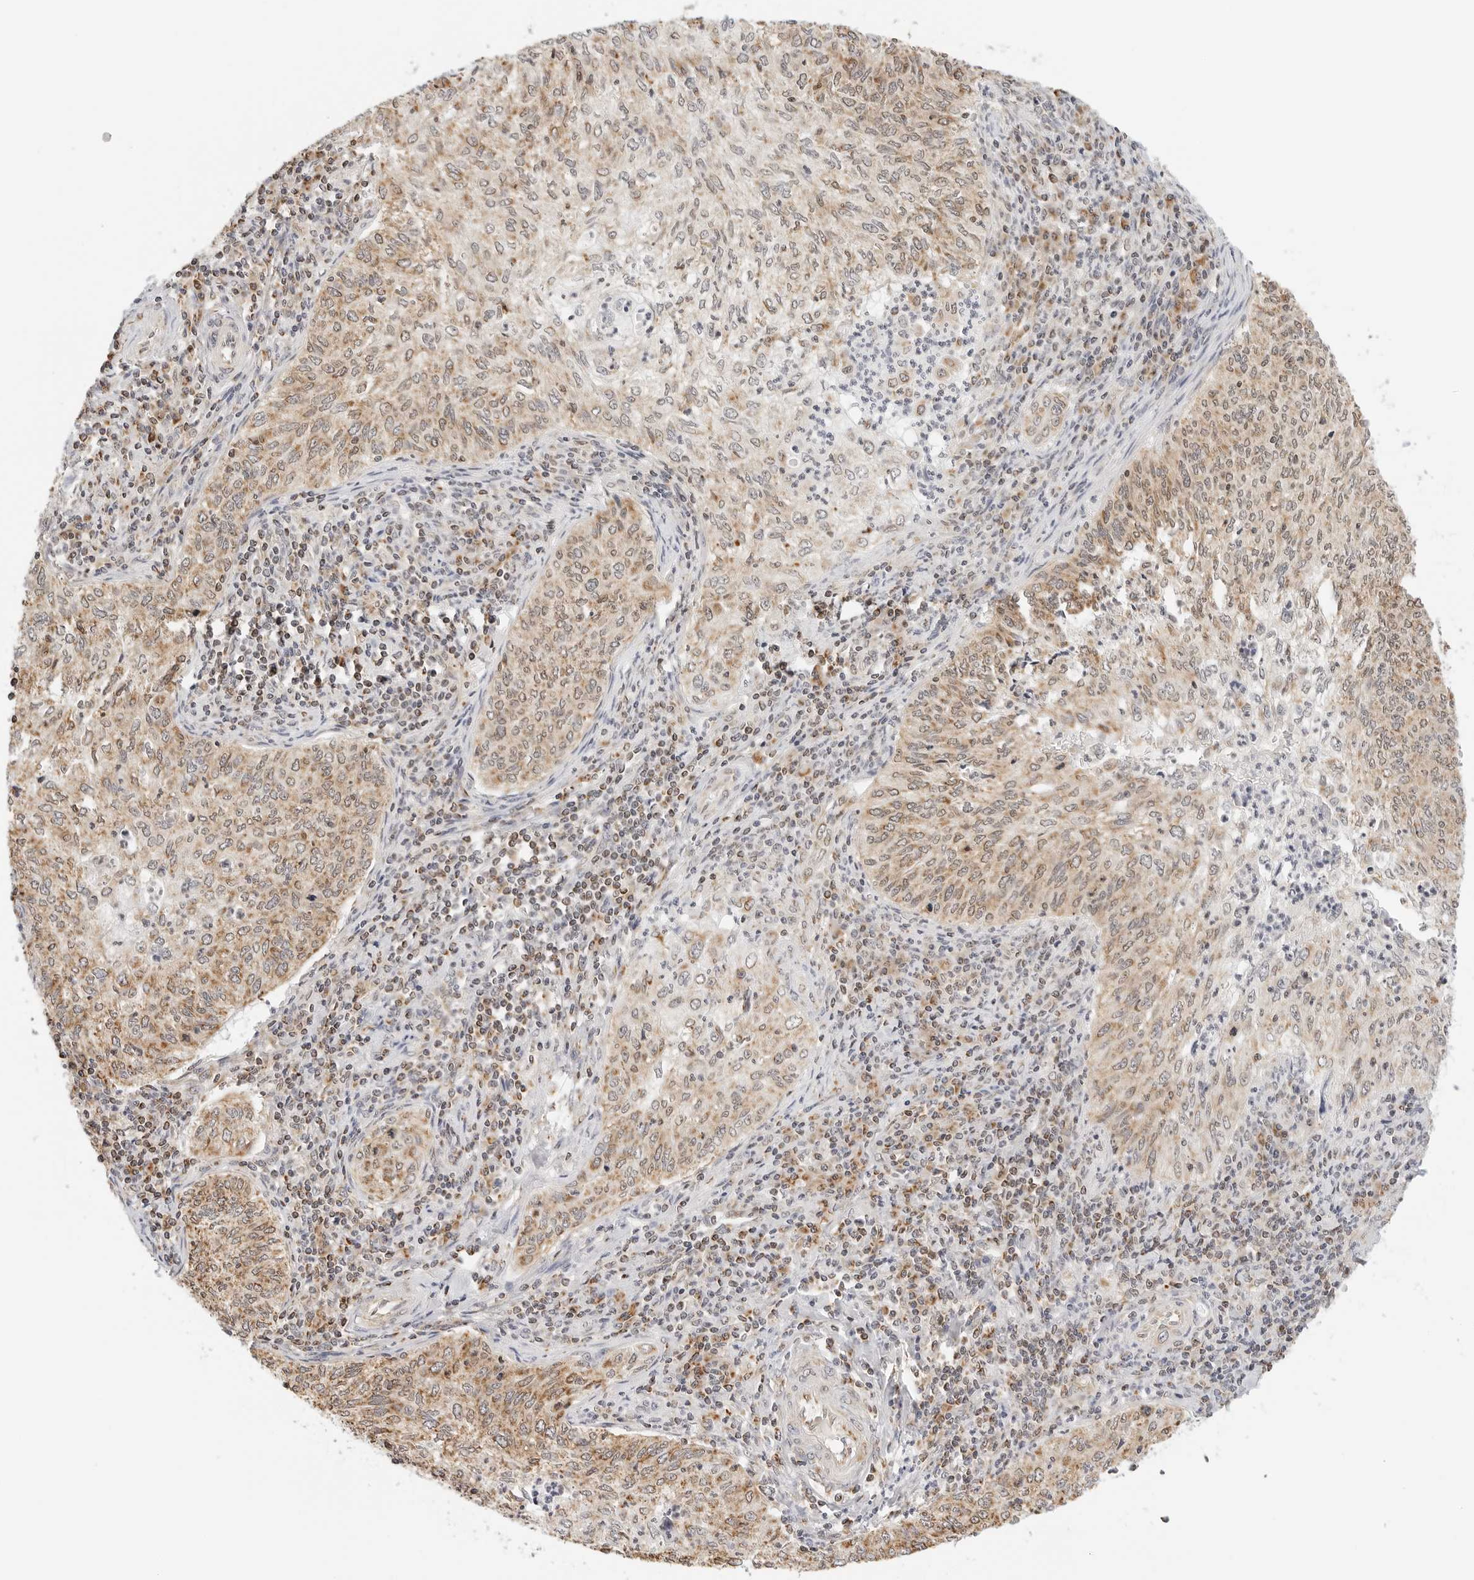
{"staining": {"intensity": "moderate", "quantity": ">75%", "location": "cytoplasmic/membranous"}, "tissue": "cervical cancer", "cell_type": "Tumor cells", "image_type": "cancer", "snomed": [{"axis": "morphology", "description": "Squamous cell carcinoma, NOS"}, {"axis": "topography", "description": "Cervix"}], "caption": "Immunohistochemical staining of human cervical cancer (squamous cell carcinoma) demonstrates medium levels of moderate cytoplasmic/membranous protein positivity in approximately >75% of tumor cells.", "gene": "ATL1", "patient": {"sex": "female", "age": 30}}